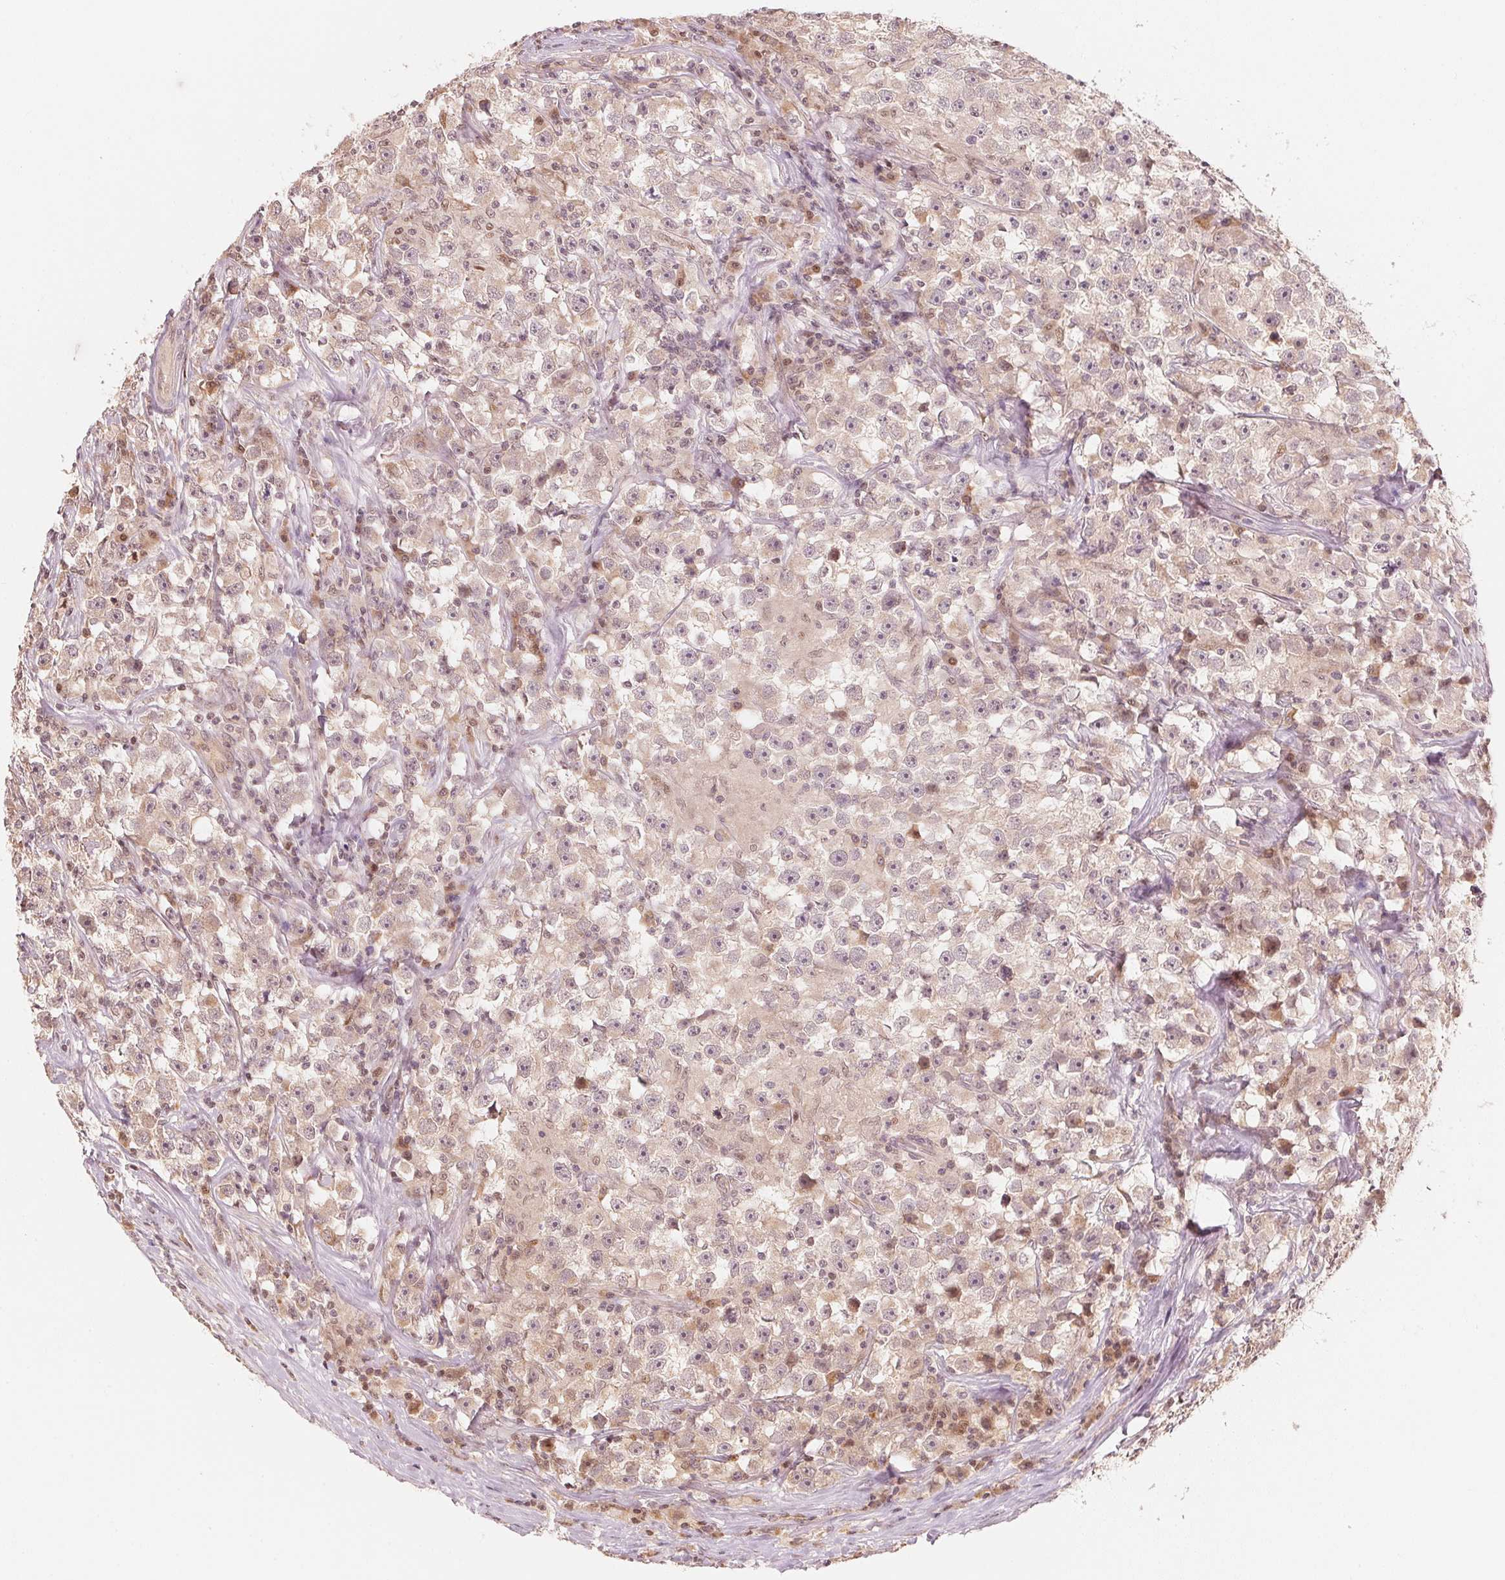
{"staining": {"intensity": "weak", "quantity": "<25%", "location": "cytoplasmic/membranous"}, "tissue": "testis cancer", "cell_type": "Tumor cells", "image_type": "cancer", "snomed": [{"axis": "morphology", "description": "Seminoma, NOS"}, {"axis": "topography", "description": "Testis"}], "caption": "This micrograph is of testis cancer (seminoma) stained with immunohistochemistry (IHC) to label a protein in brown with the nuclei are counter-stained blue. There is no expression in tumor cells.", "gene": "PRKN", "patient": {"sex": "male", "age": 33}}